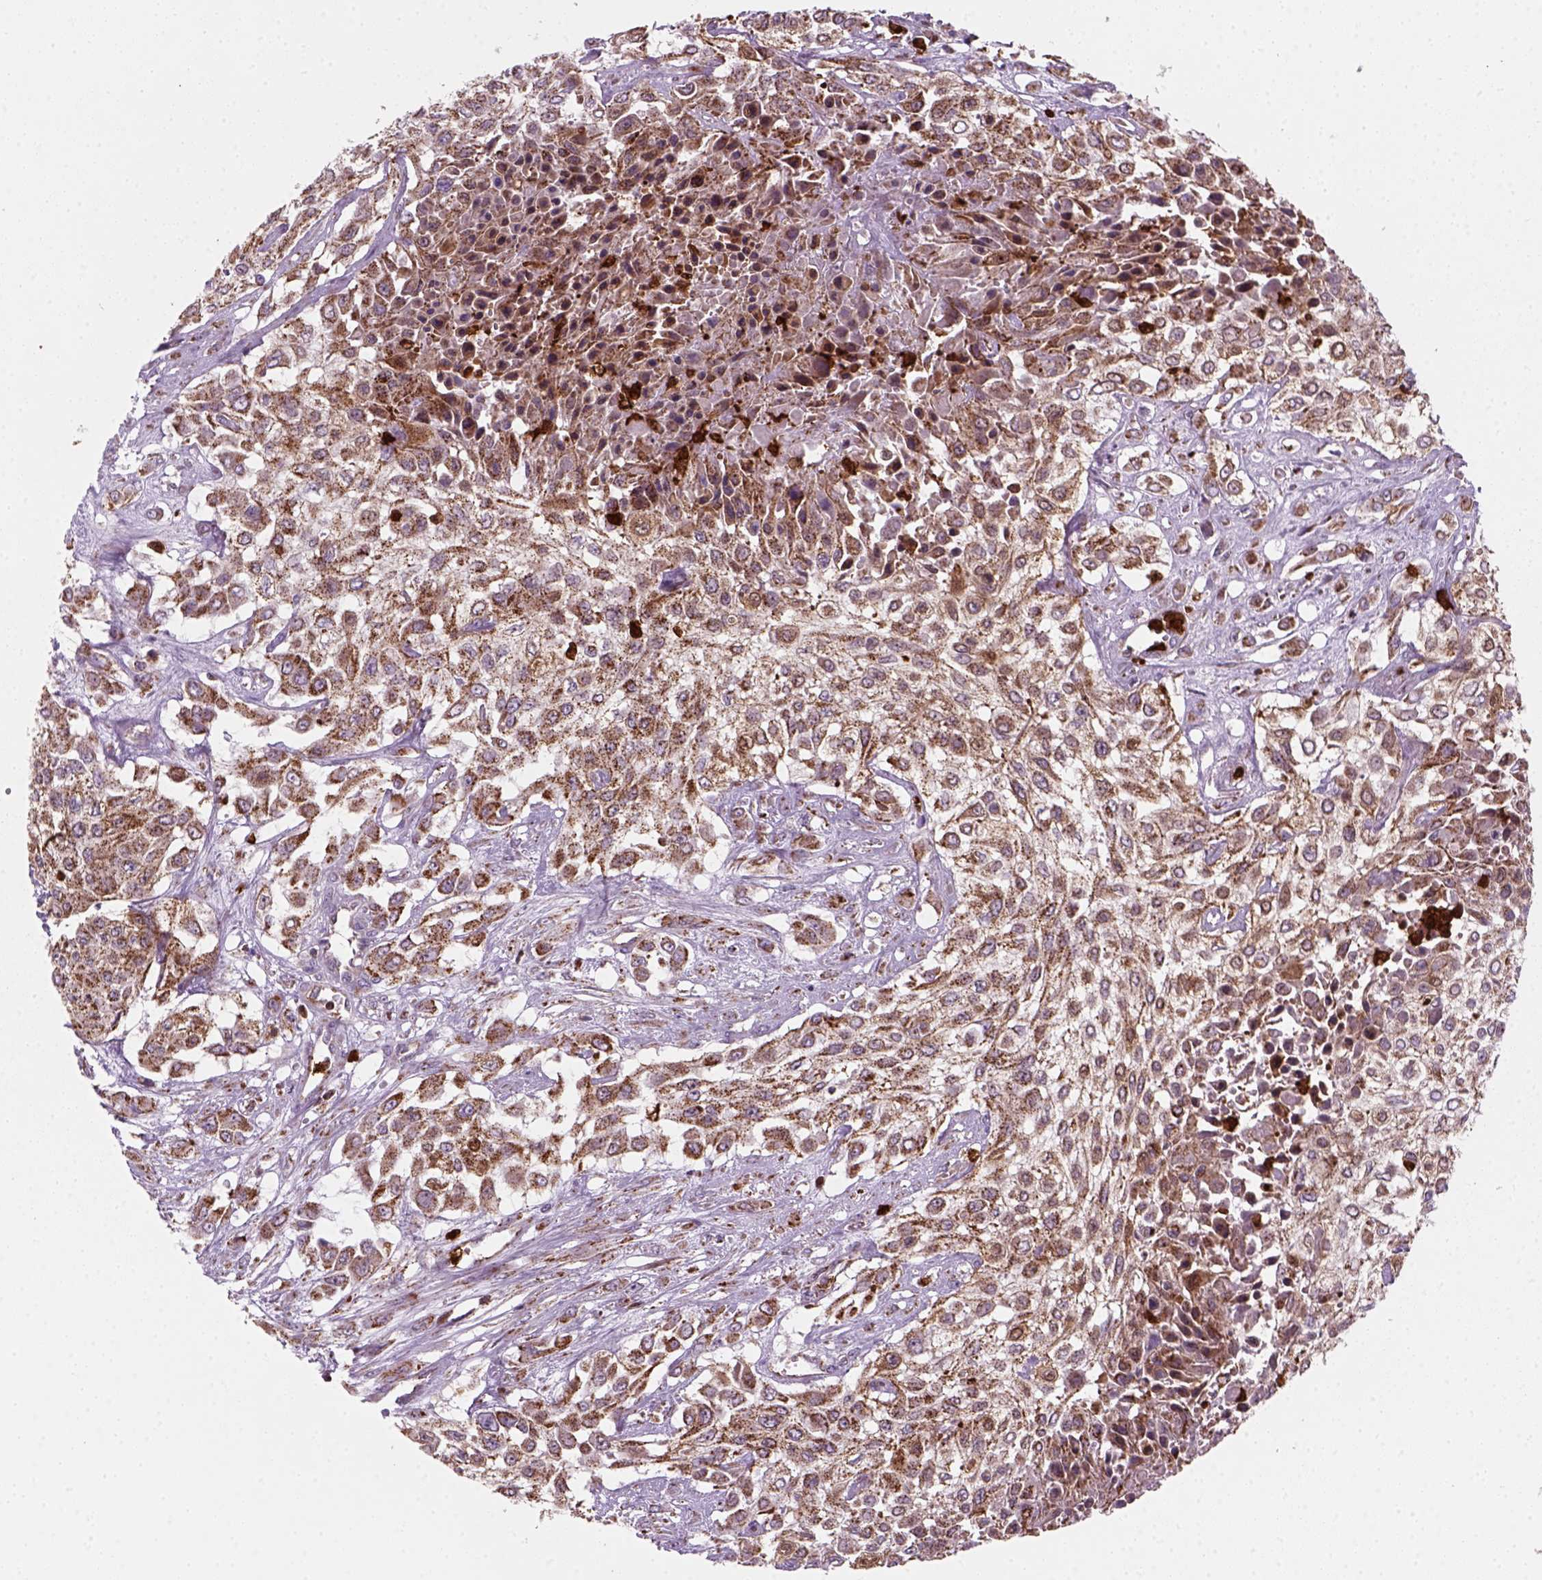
{"staining": {"intensity": "moderate", "quantity": ">75%", "location": "cytoplasmic/membranous"}, "tissue": "urothelial cancer", "cell_type": "Tumor cells", "image_type": "cancer", "snomed": [{"axis": "morphology", "description": "Urothelial carcinoma, High grade"}, {"axis": "topography", "description": "Urinary bladder"}], "caption": "Immunohistochemistry (DAB) staining of urothelial cancer displays moderate cytoplasmic/membranous protein positivity in about >75% of tumor cells. Using DAB (3,3'-diaminobenzidine) (brown) and hematoxylin (blue) stains, captured at high magnification using brightfield microscopy.", "gene": "NUDT16L1", "patient": {"sex": "male", "age": 57}}